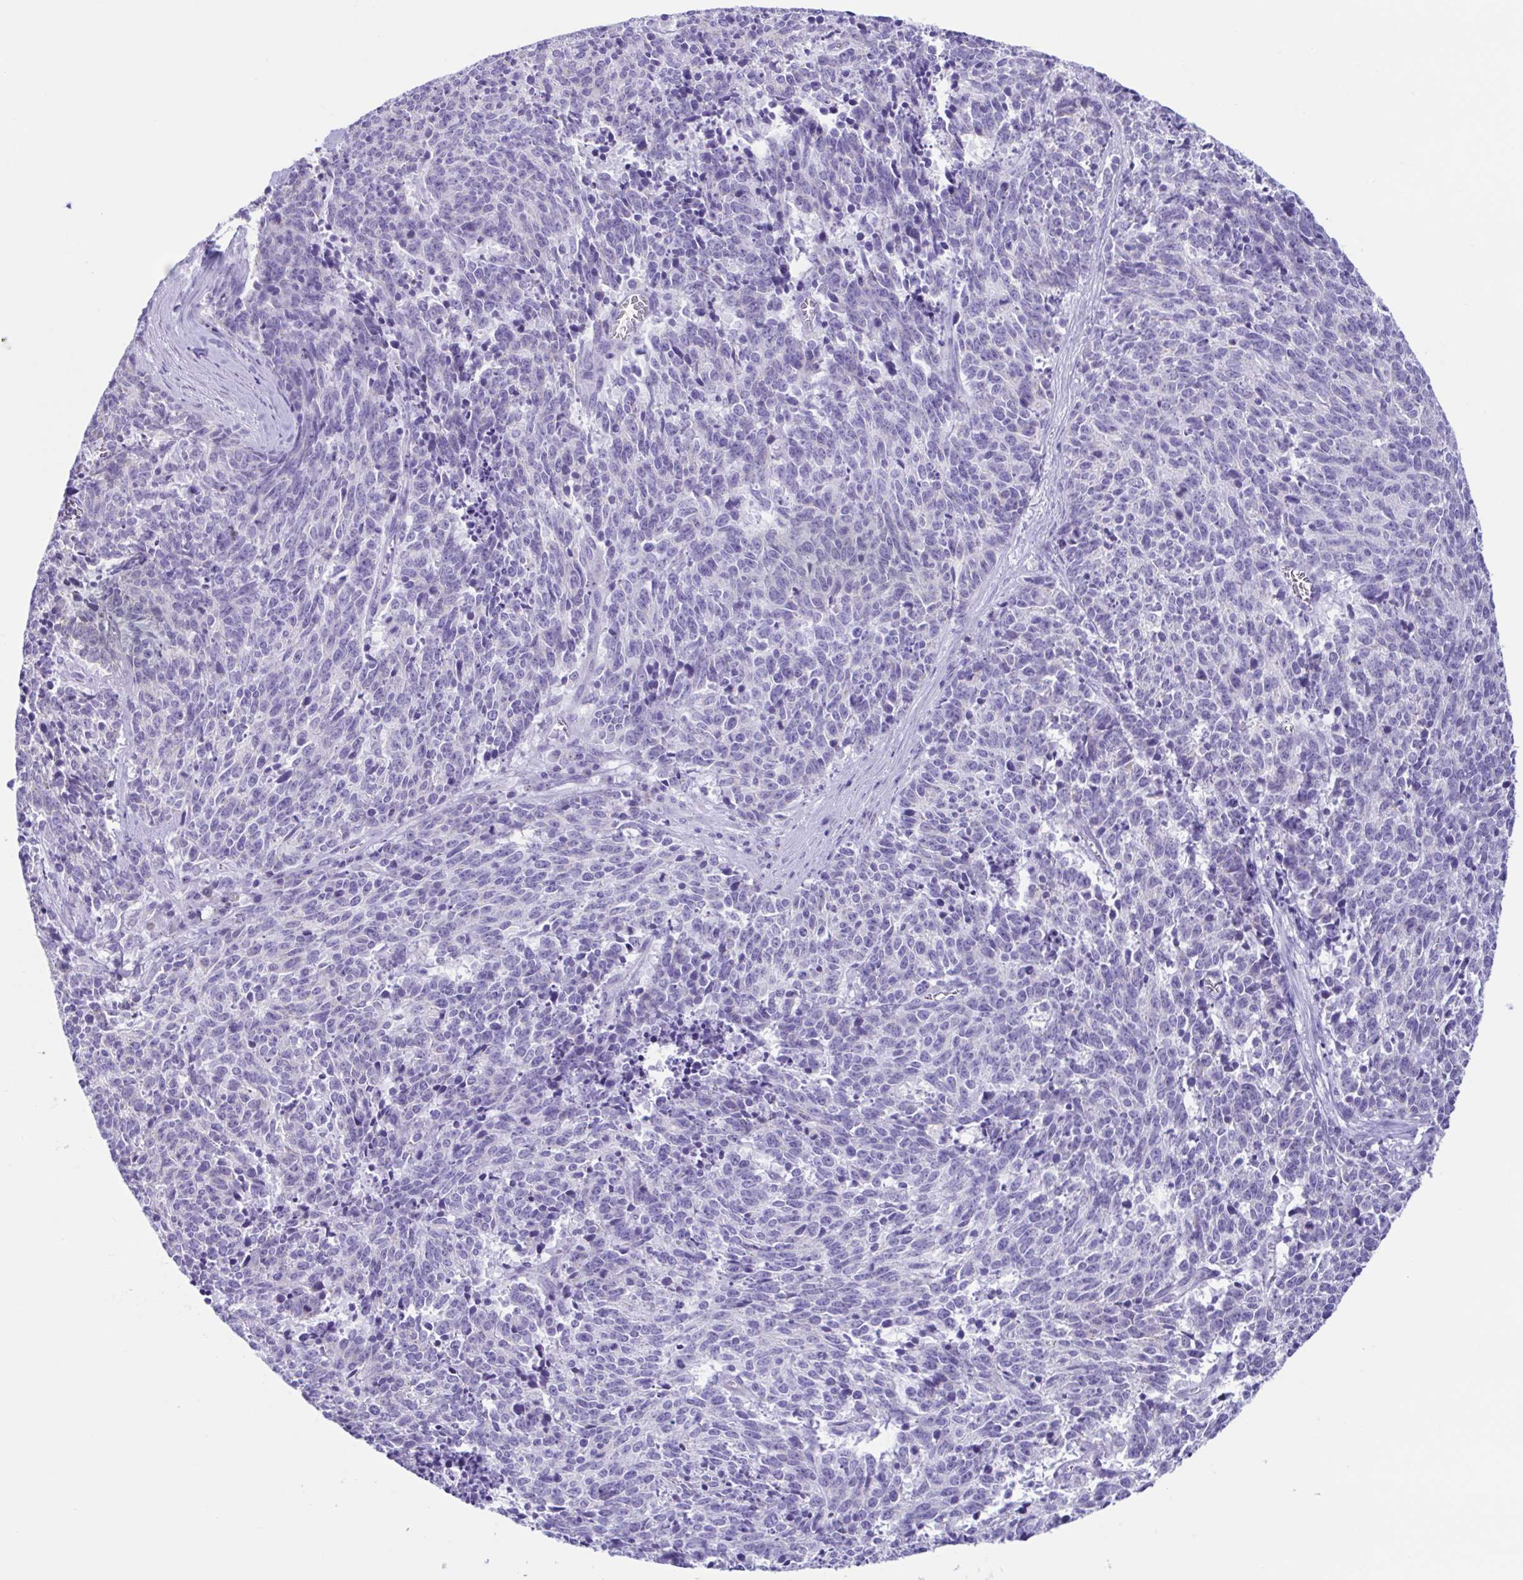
{"staining": {"intensity": "negative", "quantity": "none", "location": "none"}, "tissue": "cervical cancer", "cell_type": "Tumor cells", "image_type": "cancer", "snomed": [{"axis": "morphology", "description": "Squamous cell carcinoma, NOS"}, {"axis": "topography", "description": "Cervix"}], "caption": "Immunohistochemical staining of human cervical cancer (squamous cell carcinoma) displays no significant positivity in tumor cells.", "gene": "ACTRT3", "patient": {"sex": "female", "age": 29}}